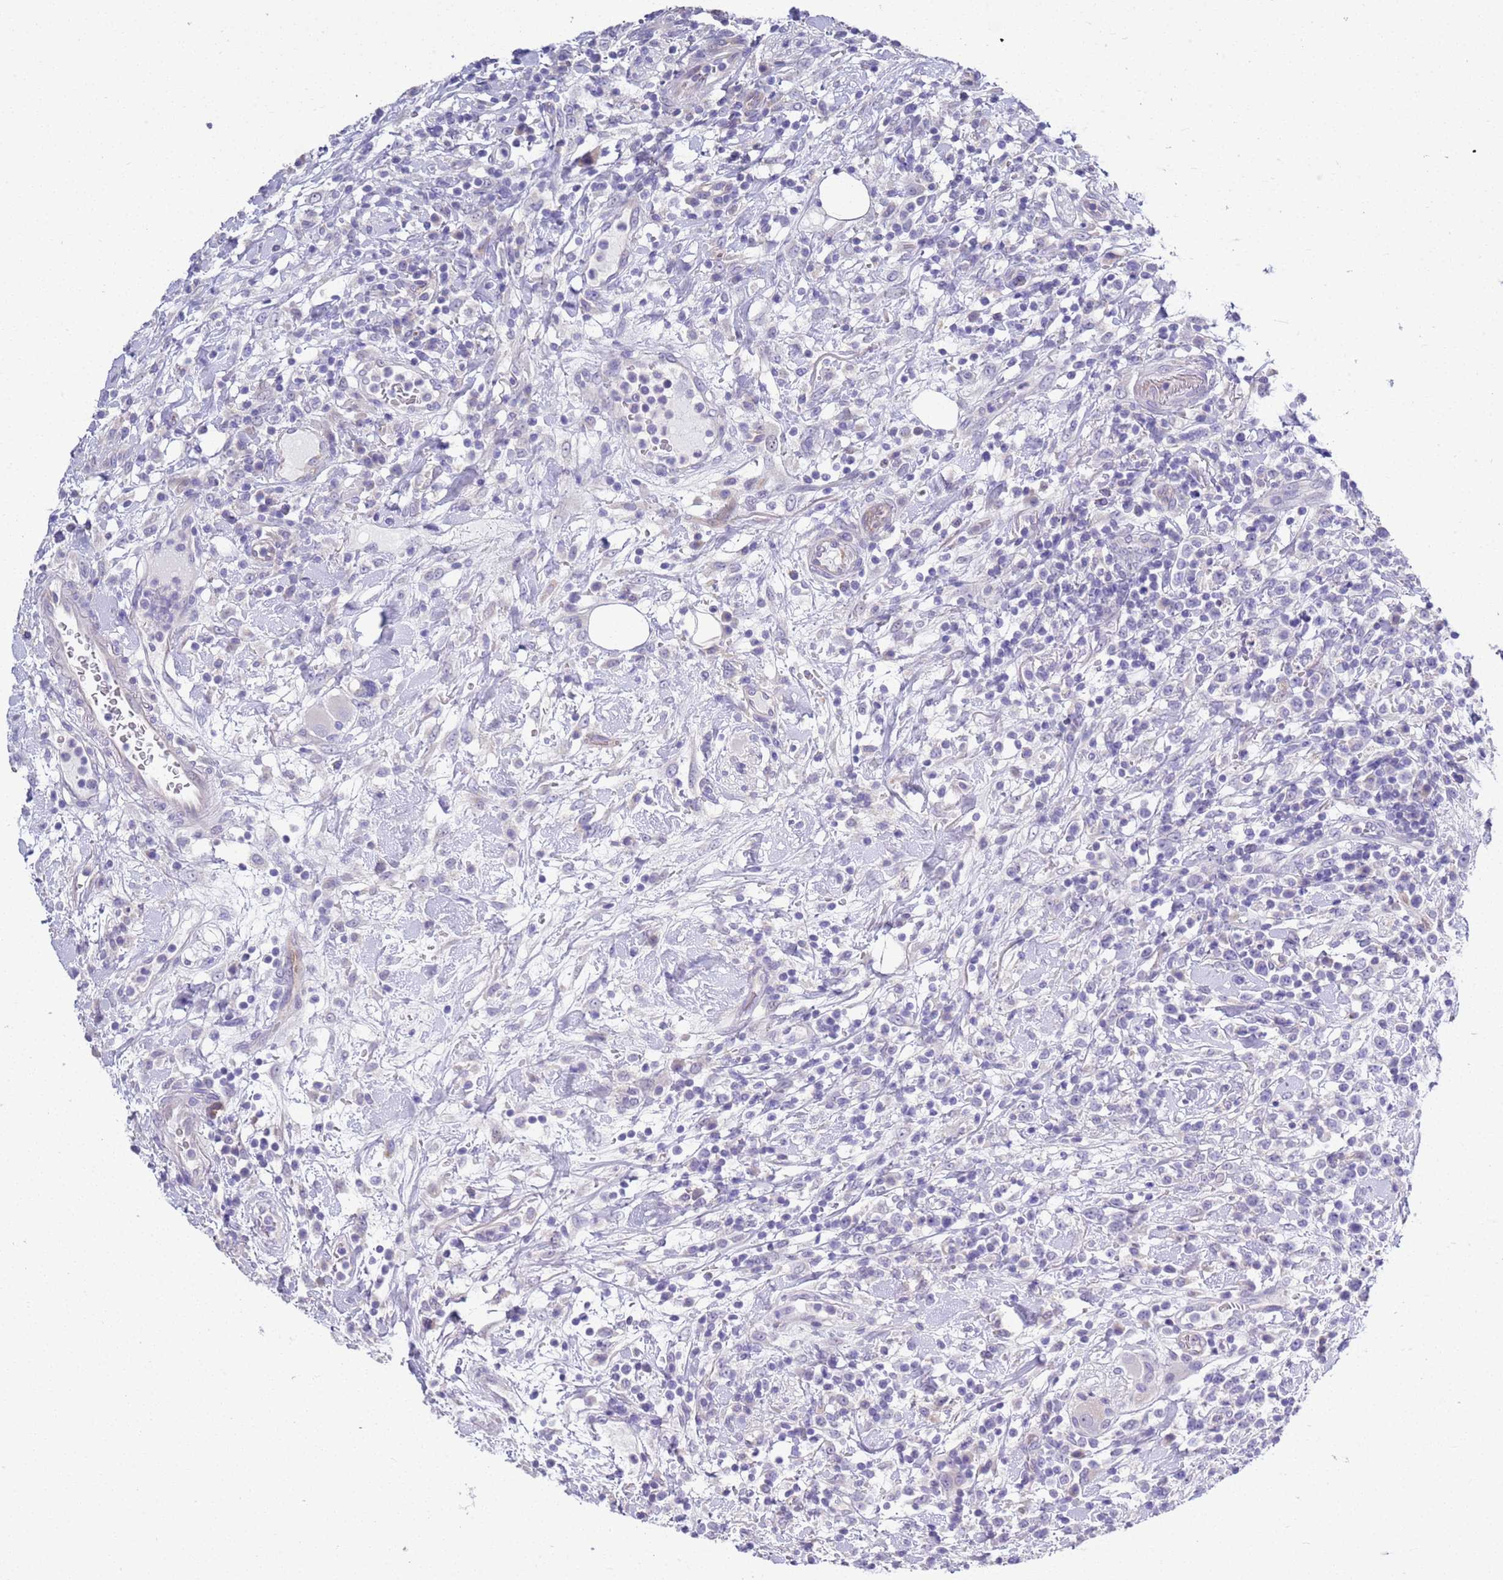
{"staining": {"intensity": "negative", "quantity": "none", "location": "none"}, "tissue": "lymphoma", "cell_type": "Tumor cells", "image_type": "cancer", "snomed": [{"axis": "morphology", "description": "Malignant lymphoma, non-Hodgkin's type, High grade"}, {"axis": "topography", "description": "Colon"}], "caption": "Photomicrograph shows no significant protein staining in tumor cells of high-grade malignant lymphoma, non-Hodgkin's type.", "gene": "BRMS1L", "patient": {"sex": "female", "age": 53}}